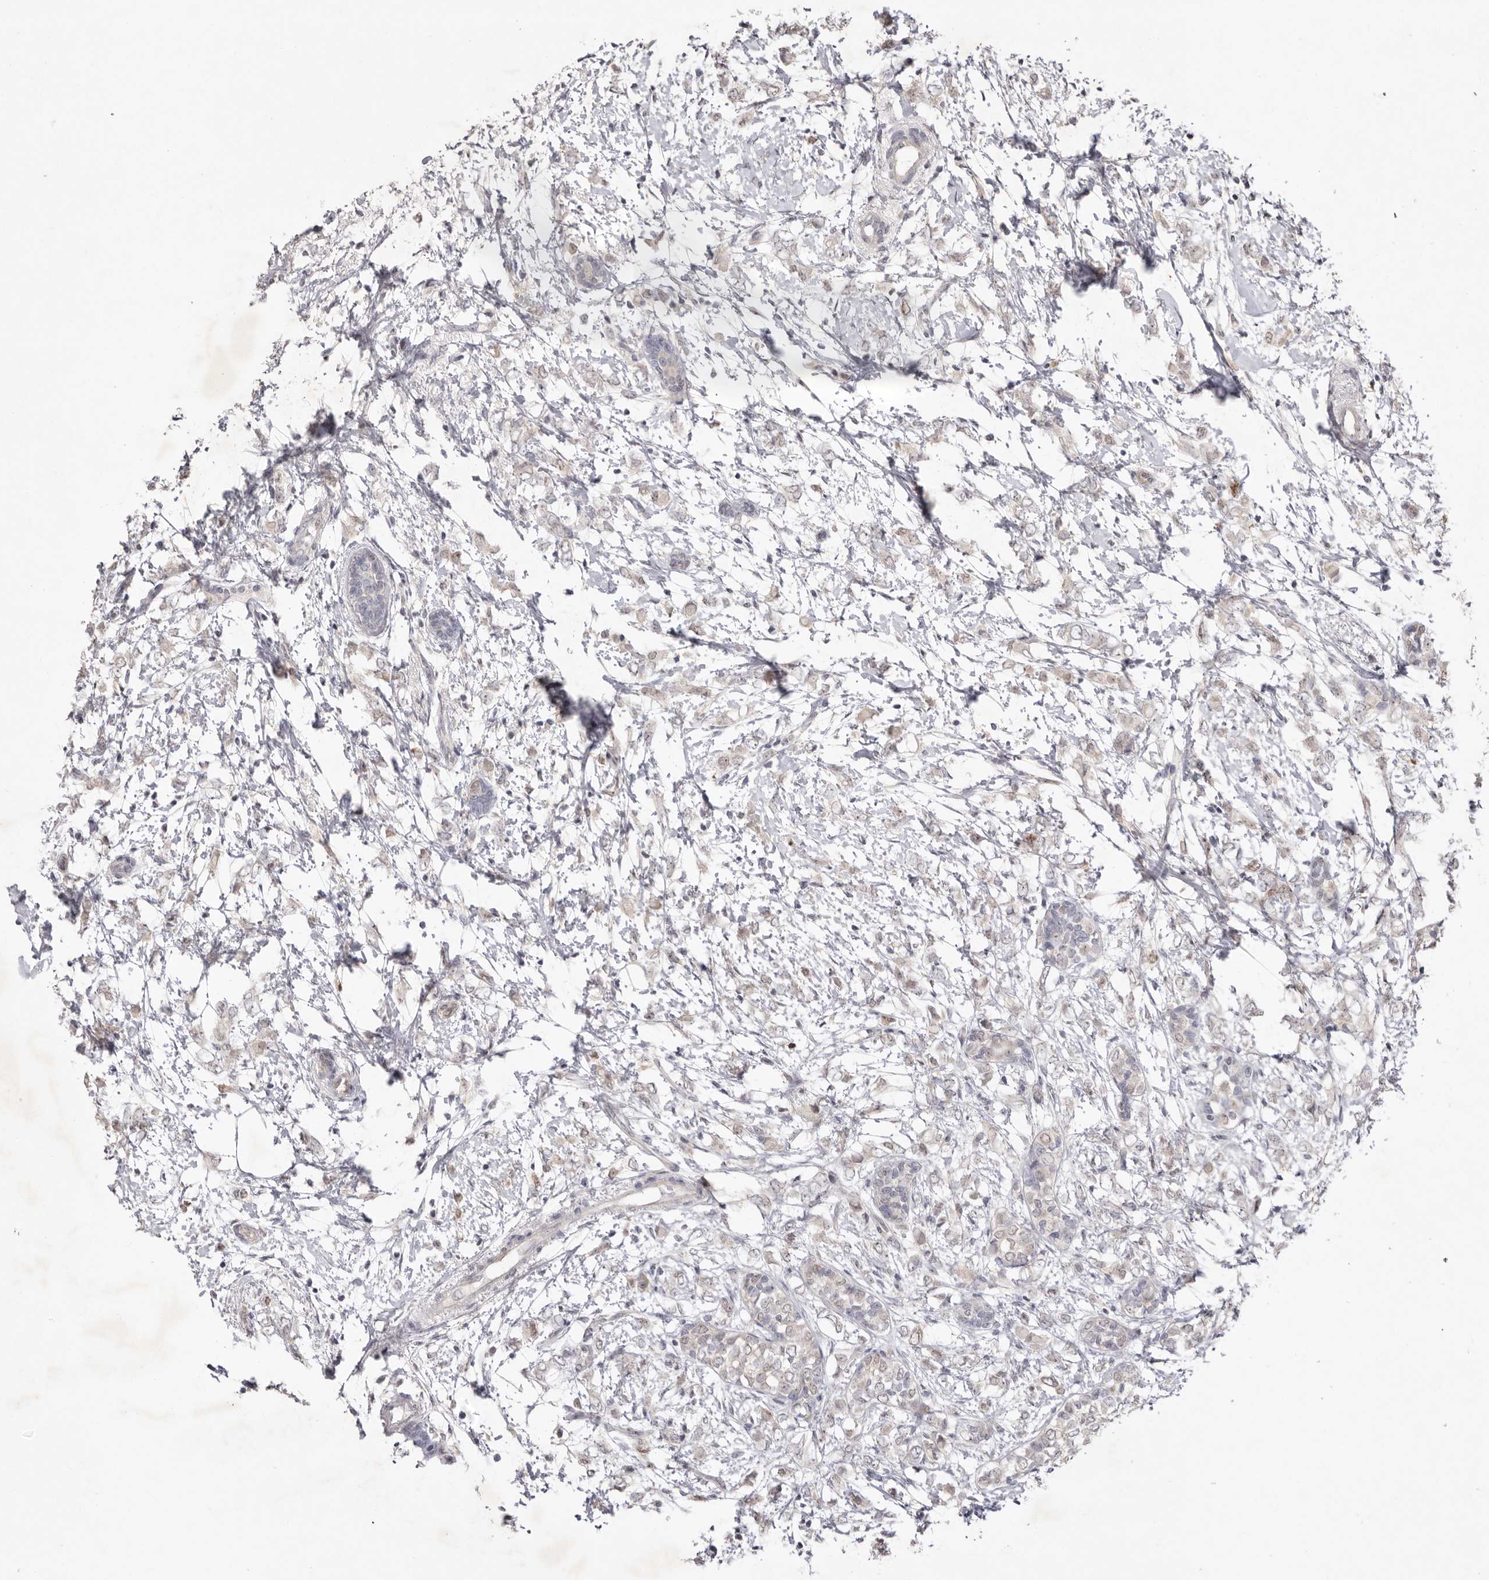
{"staining": {"intensity": "weak", "quantity": "<25%", "location": "nuclear"}, "tissue": "breast cancer", "cell_type": "Tumor cells", "image_type": "cancer", "snomed": [{"axis": "morphology", "description": "Normal tissue, NOS"}, {"axis": "morphology", "description": "Lobular carcinoma"}, {"axis": "topography", "description": "Breast"}], "caption": "Immunohistochemical staining of breast lobular carcinoma reveals no significant staining in tumor cells.", "gene": "TADA1", "patient": {"sex": "female", "age": 47}}